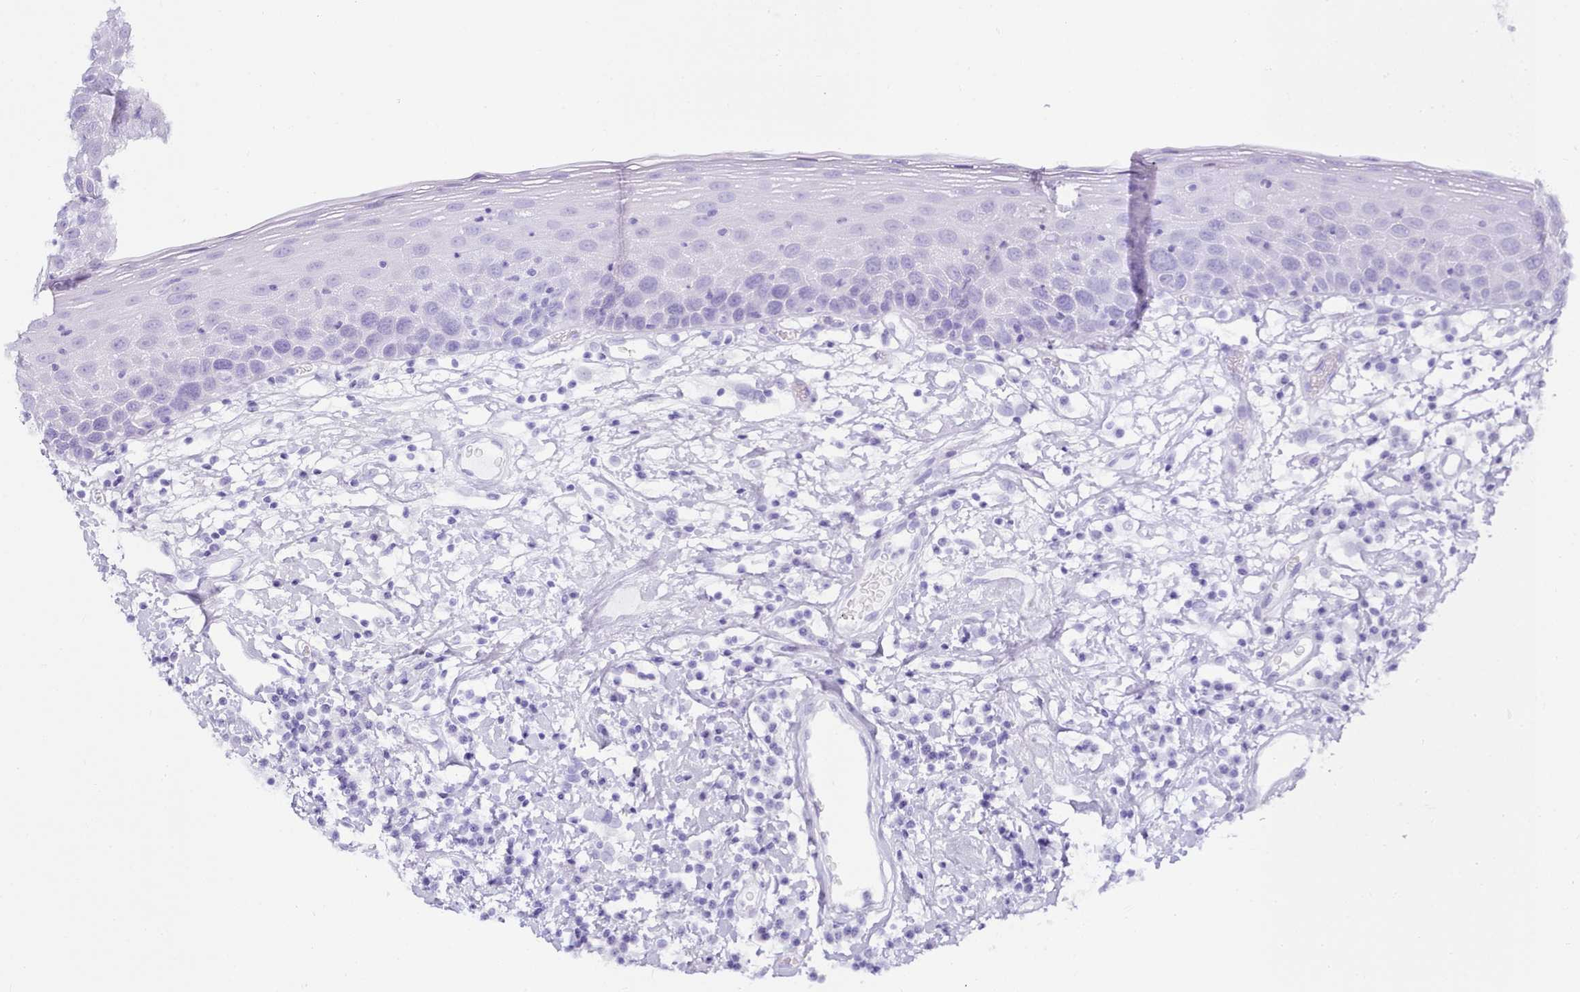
{"staining": {"intensity": "negative", "quantity": "none", "location": "none"}, "tissue": "oral mucosa", "cell_type": "Squamous epithelial cells", "image_type": "normal", "snomed": [{"axis": "morphology", "description": "Normal tissue, NOS"}, {"axis": "topography", "description": "Oral tissue"}], "caption": "Immunohistochemistry (IHC) image of benign oral mucosa: oral mucosa stained with DAB shows no significant protein positivity in squamous epithelial cells.", "gene": "SYT15B", "patient": {"sex": "male", "age": 74}}